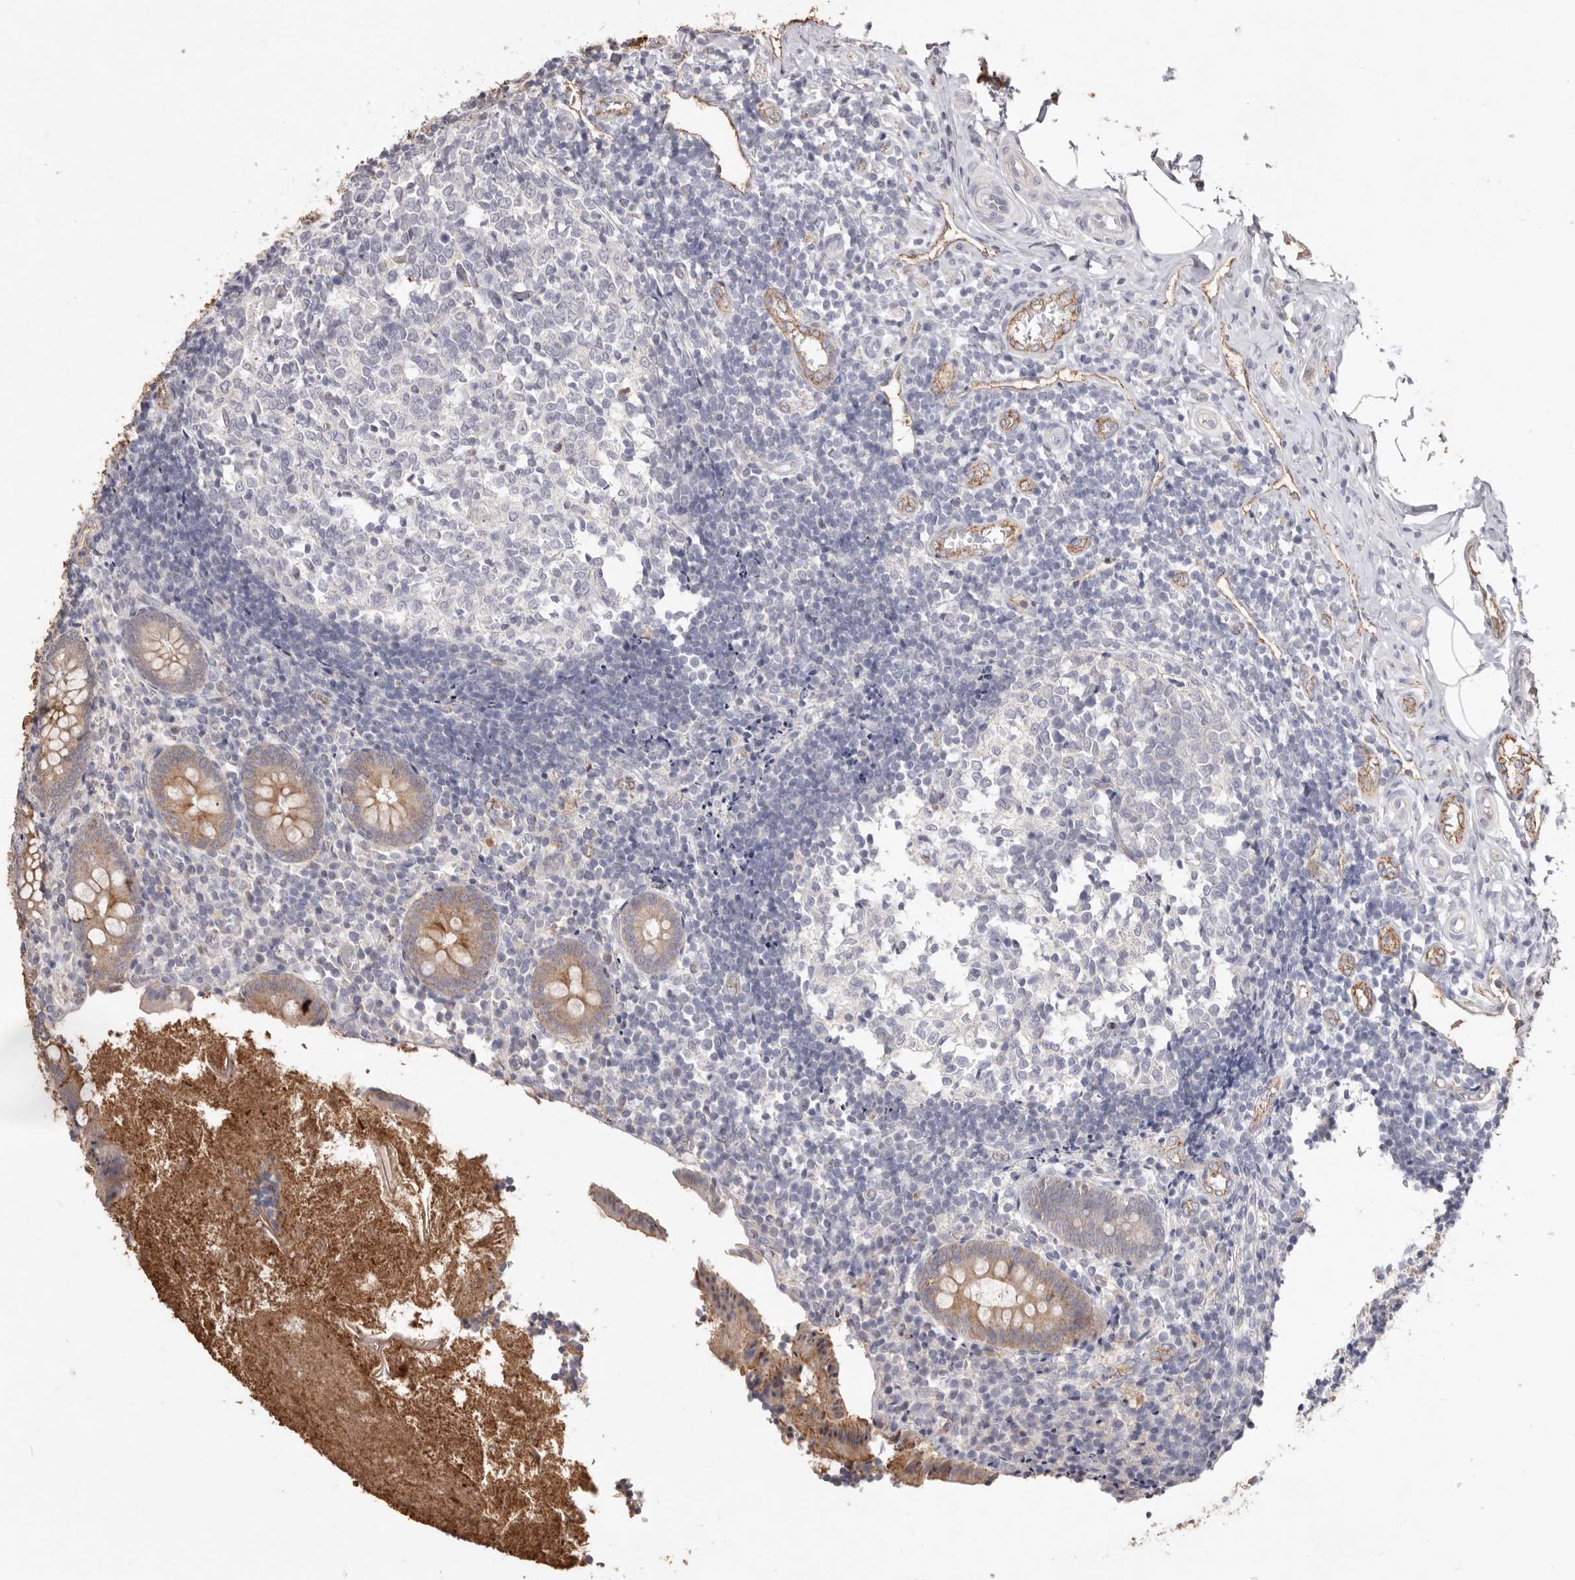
{"staining": {"intensity": "moderate", "quantity": ">75%", "location": "cytoplasmic/membranous"}, "tissue": "appendix", "cell_type": "Glandular cells", "image_type": "normal", "snomed": [{"axis": "morphology", "description": "Normal tissue, NOS"}, {"axis": "topography", "description": "Appendix"}], "caption": "The histopathology image demonstrates a brown stain indicating the presence of a protein in the cytoplasmic/membranous of glandular cells in appendix. Immunohistochemistry stains the protein in brown and the nuclei are stained blue.", "gene": "ZYG11B", "patient": {"sex": "female", "age": 17}}